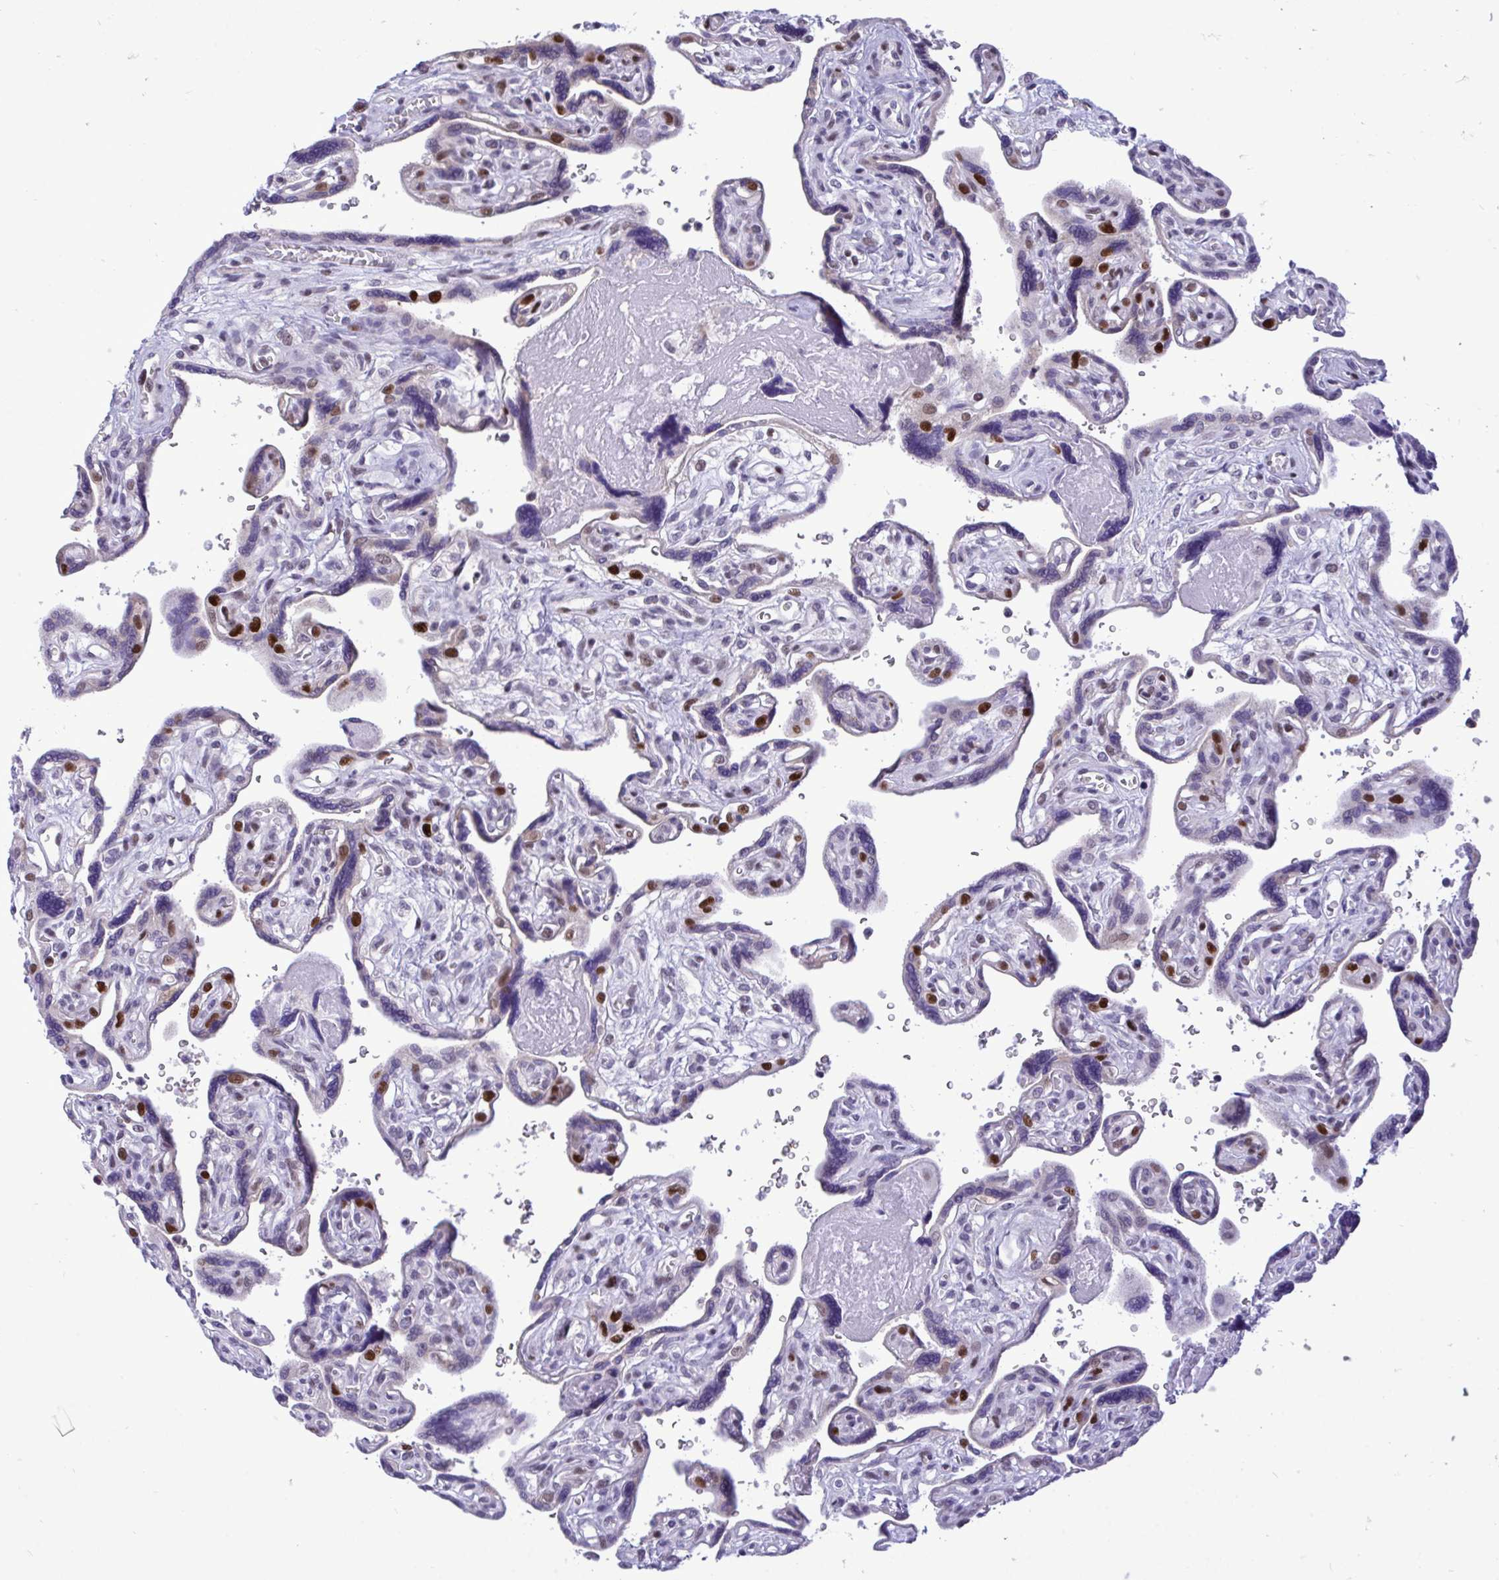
{"staining": {"intensity": "moderate", "quantity": "<25%", "location": "nuclear"}, "tissue": "placenta", "cell_type": "Decidual cells", "image_type": "normal", "snomed": [{"axis": "morphology", "description": "Normal tissue, NOS"}, {"axis": "topography", "description": "Placenta"}], "caption": "Immunohistochemistry (IHC) of normal placenta displays low levels of moderate nuclear positivity in about <25% of decidual cells.", "gene": "C1QL2", "patient": {"sex": "female", "age": 39}}